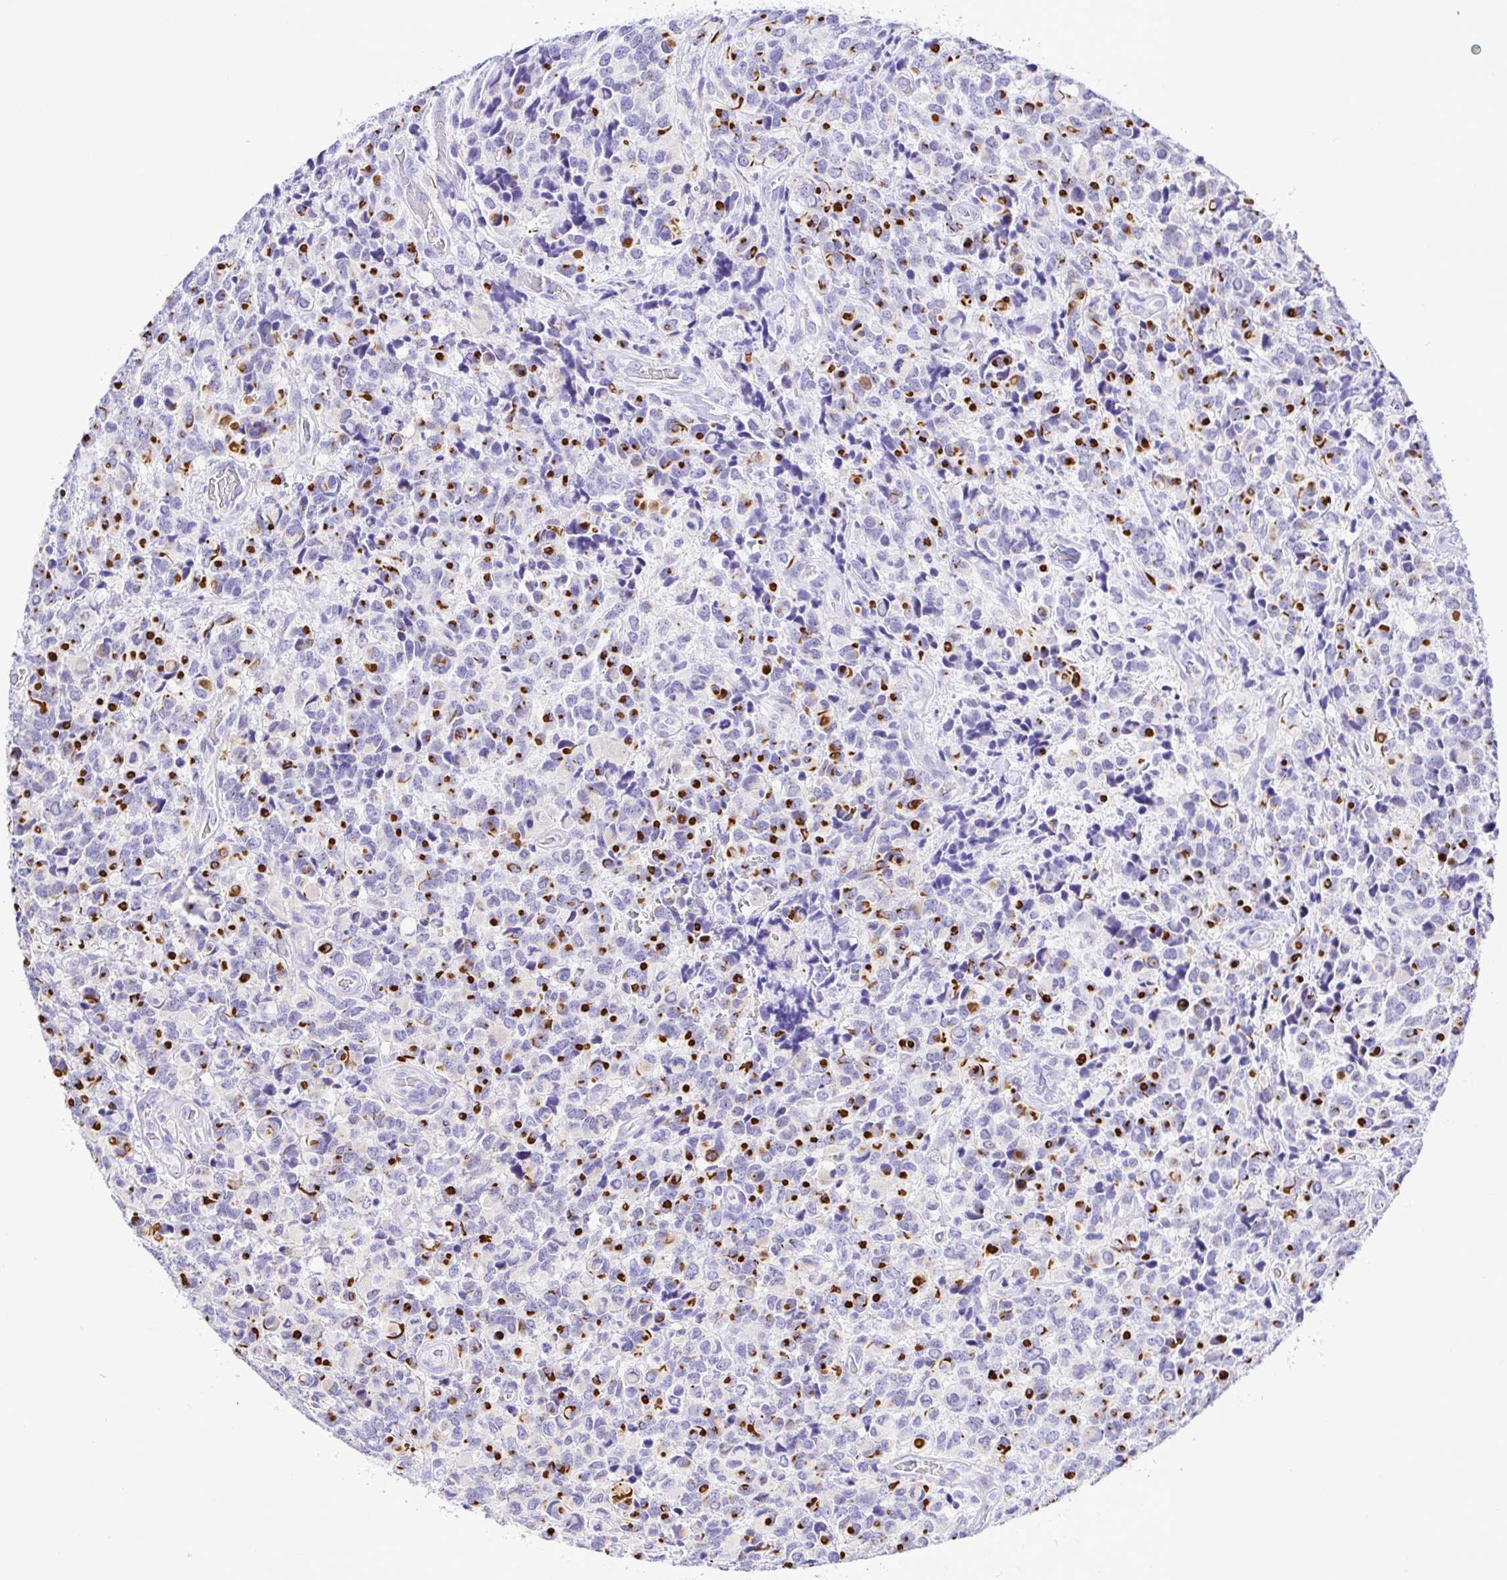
{"staining": {"intensity": "strong", "quantity": "25%-75%", "location": "cytoplasmic/membranous"}, "tissue": "glioma", "cell_type": "Tumor cells", "image_type": "cancer", "snomed": [{"axis": "morphology", "description": "Glioma, malignant, High grade"}, {"axis": "topography", "description": "Brain"}], "caption": "Malignant glioma (high-grade) stained with a brown dye displays strong cytoplasmic/membranous positive expression in about 25%-75% of tumor cells.", "gene": "BACE2", "patient": {"sex": "male", "age": 39}}